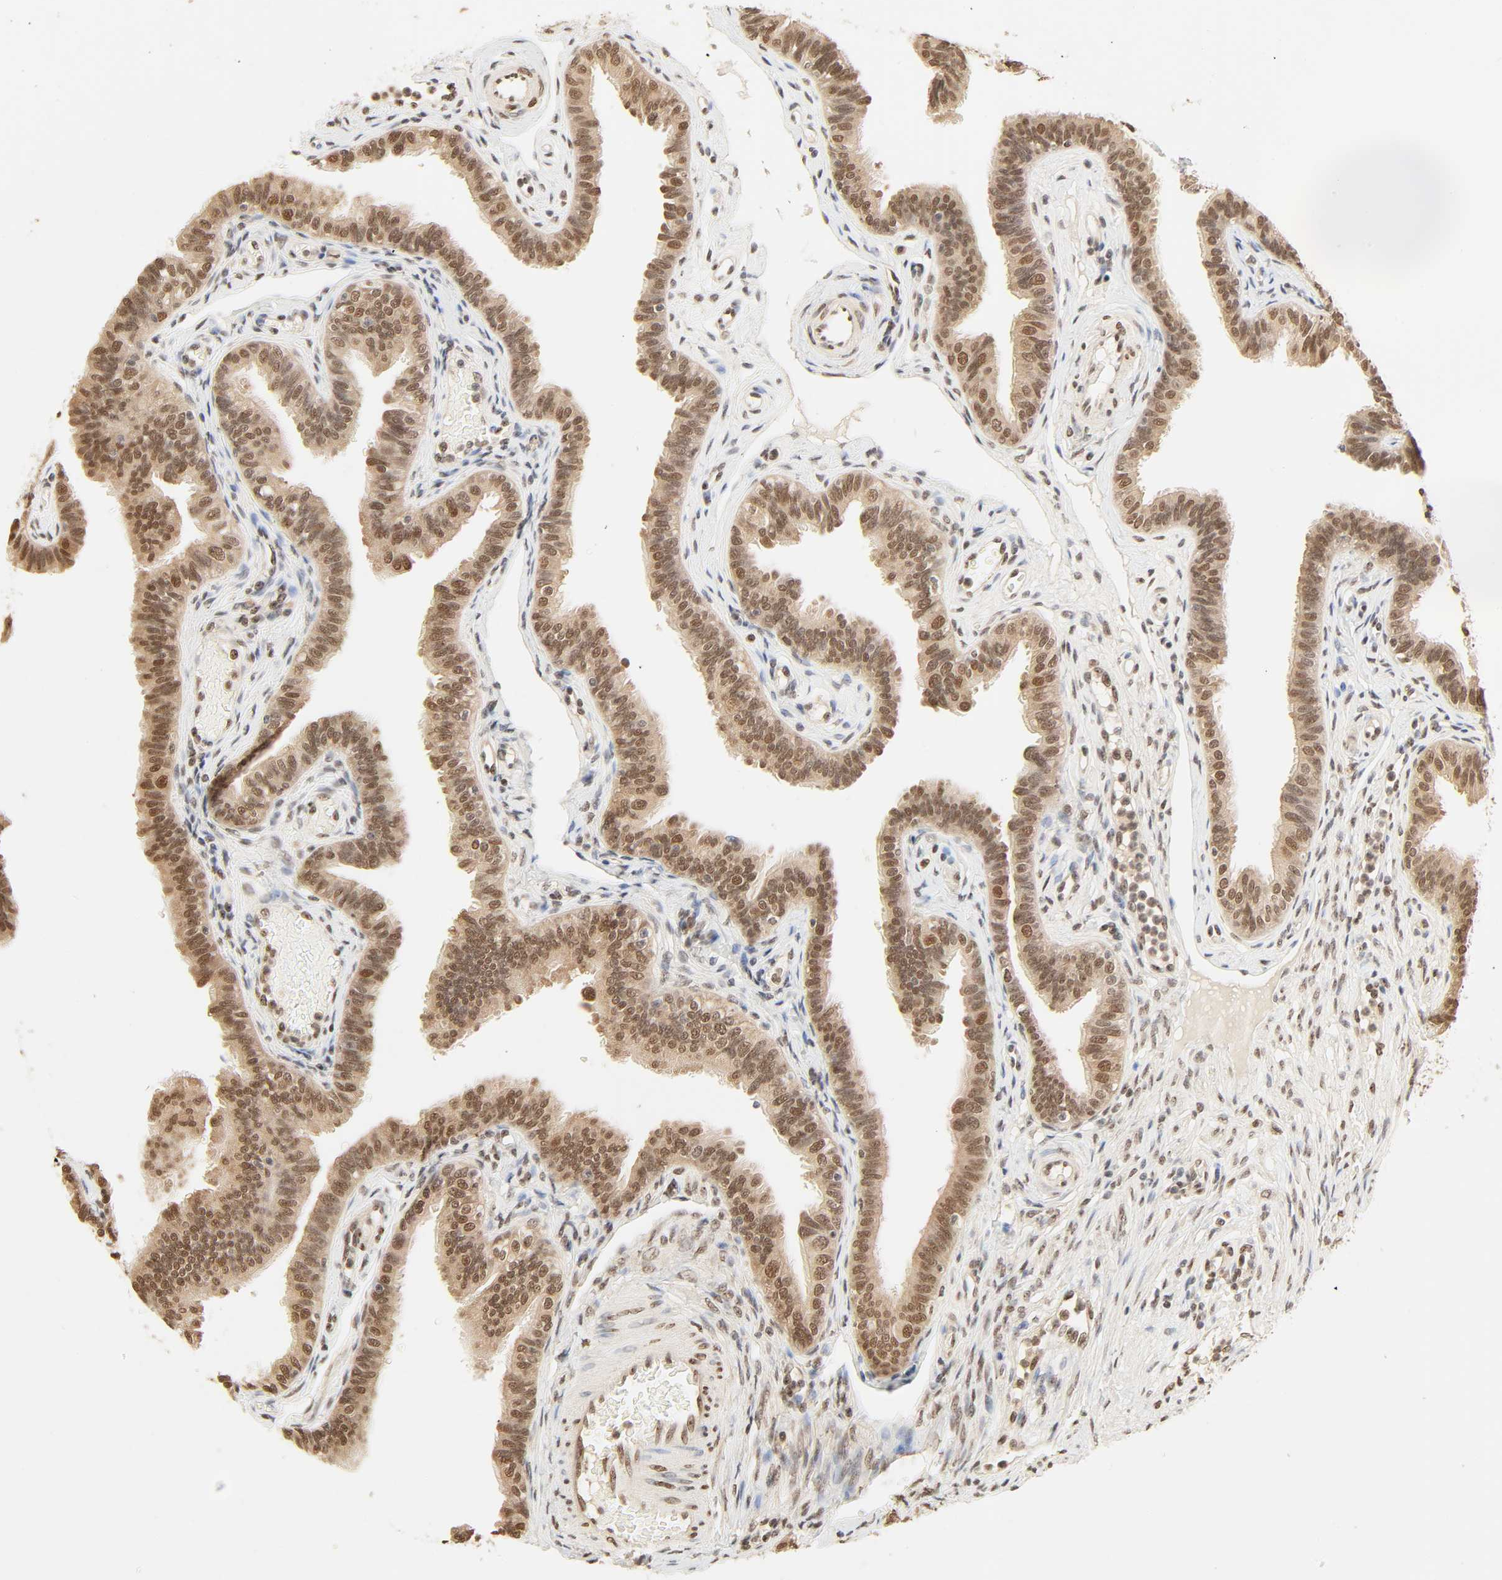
{"staining": {"intensity": "moderate", "quantity": "25%-75%", "location": "cytoplasmic/membranous,nuclear"}, "tissue": "fallopian tube", "cell_type": "Glandular cells", "image_type": "normal", "snomed": [{"axis": "morphology", "description": "Normal tissue, NOS"}, {"axis": "morphology", "description": "Dermoid, NOS"}, {"axis": "topography", "description": "Fallopian tube"}], "caption": "About 25%-75% of glandular cells in unremarkable human fallopian tube show moderate cytoplasmic/membranous,nuclear protein expression as visualized by brown immunohistochemical staining.", "gene": "UBC", "patient": {"sex": "female", "age": 33}}